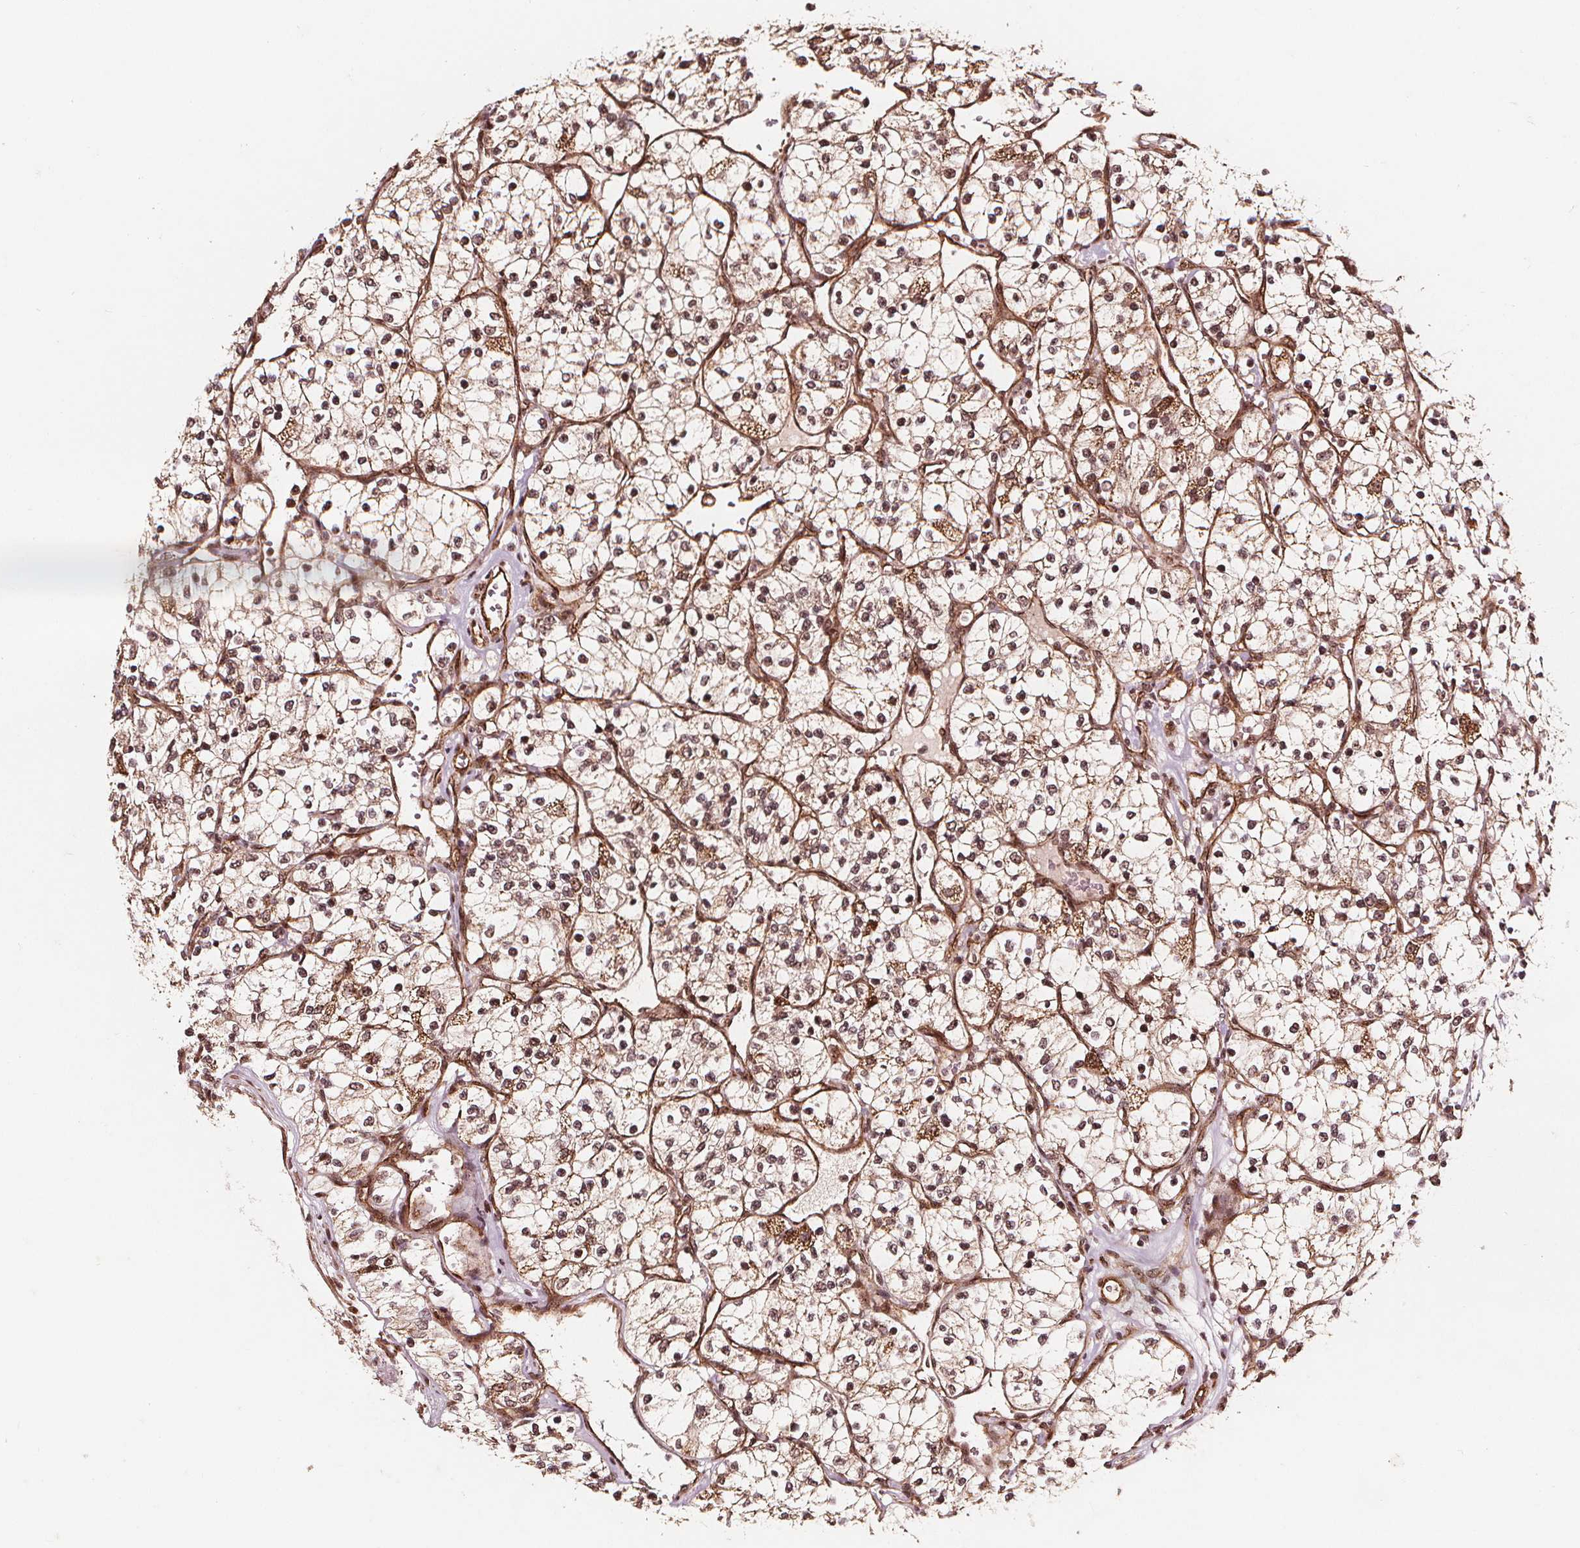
{"staining": {"intensity": "moderate", "quantity": ">75%", "location": "cytoplasmic/membranous,nuclear"}, "tissue": "renal cancer", "cell_type": "Tumor cells", "image_type": "cancer", "snomed": [{"axis": "morphology", "description": "Adenocarcinoma, NOS"}, {"axis": "topography", "description": "Kidney"}], "caption": "Immunohistochemistry micrograph of human renal cancer stained for a protein (brown), which demonstrates medium levels of moderate cytoplasmic/membranous and nuclear staining in about >75% of tumor cells.", "gene": "EXOSC9", "patient": {"sex": "female", "age": 69}}